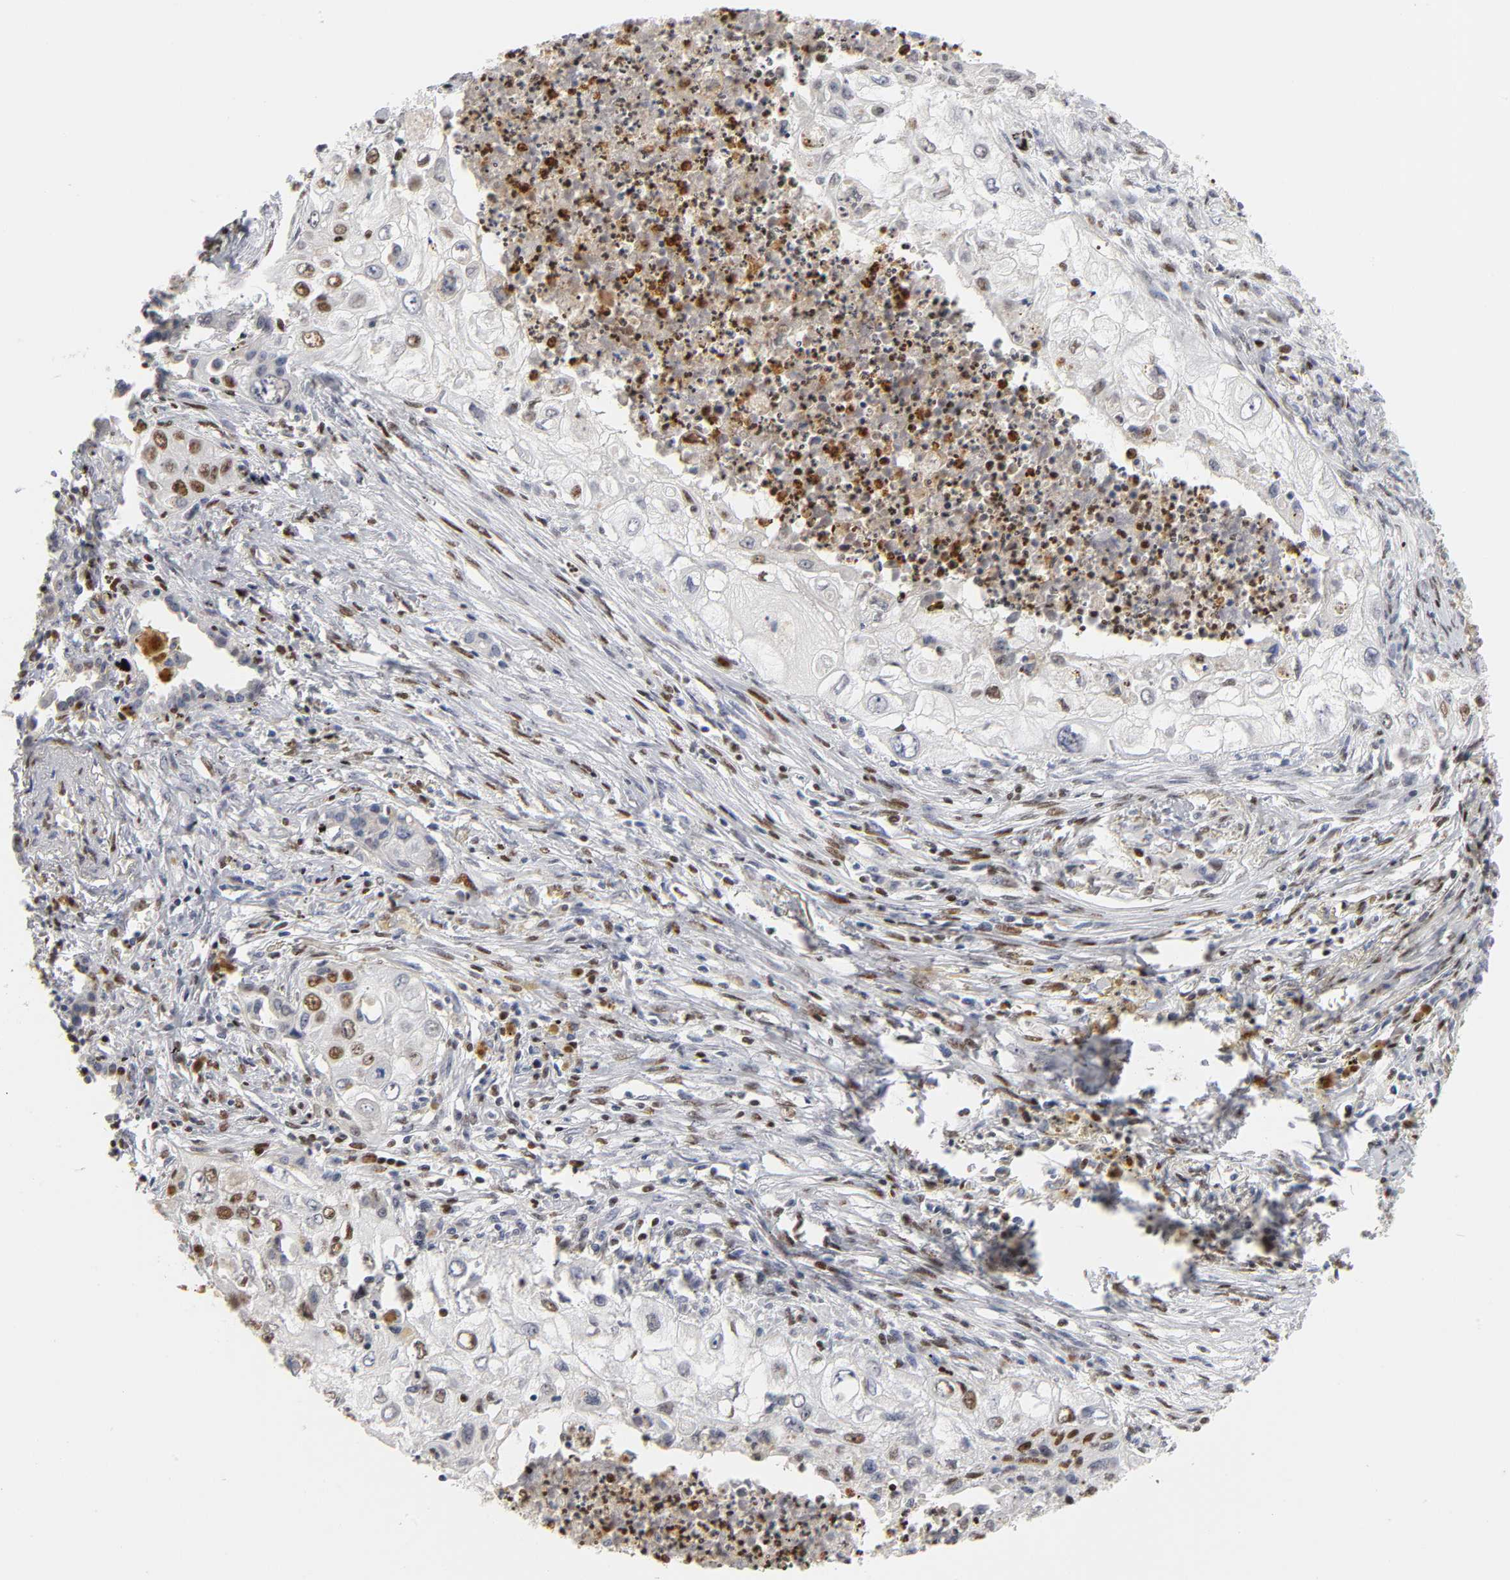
{"staining": {"intensity": "moderate", "quantity": "<25%", "location": "nuclear"}, "tissue": "lung cancer", "cell_type": "Tumor cells", "image_type": "cancer", "snomed": [{"axis": "morphology", "description": "Squamous cell carcinoma, NOS"}, {"axis": "topography", "description": "Lung"}], "caption": "The photomicrograph demonstrates staining of squamous cell carcinoma (lung), revealing moderate nuclear protein positivity (brown color) within tumor cells.", "gene": "CREBBP", "patient": {"sex": "male", "age": 71}}